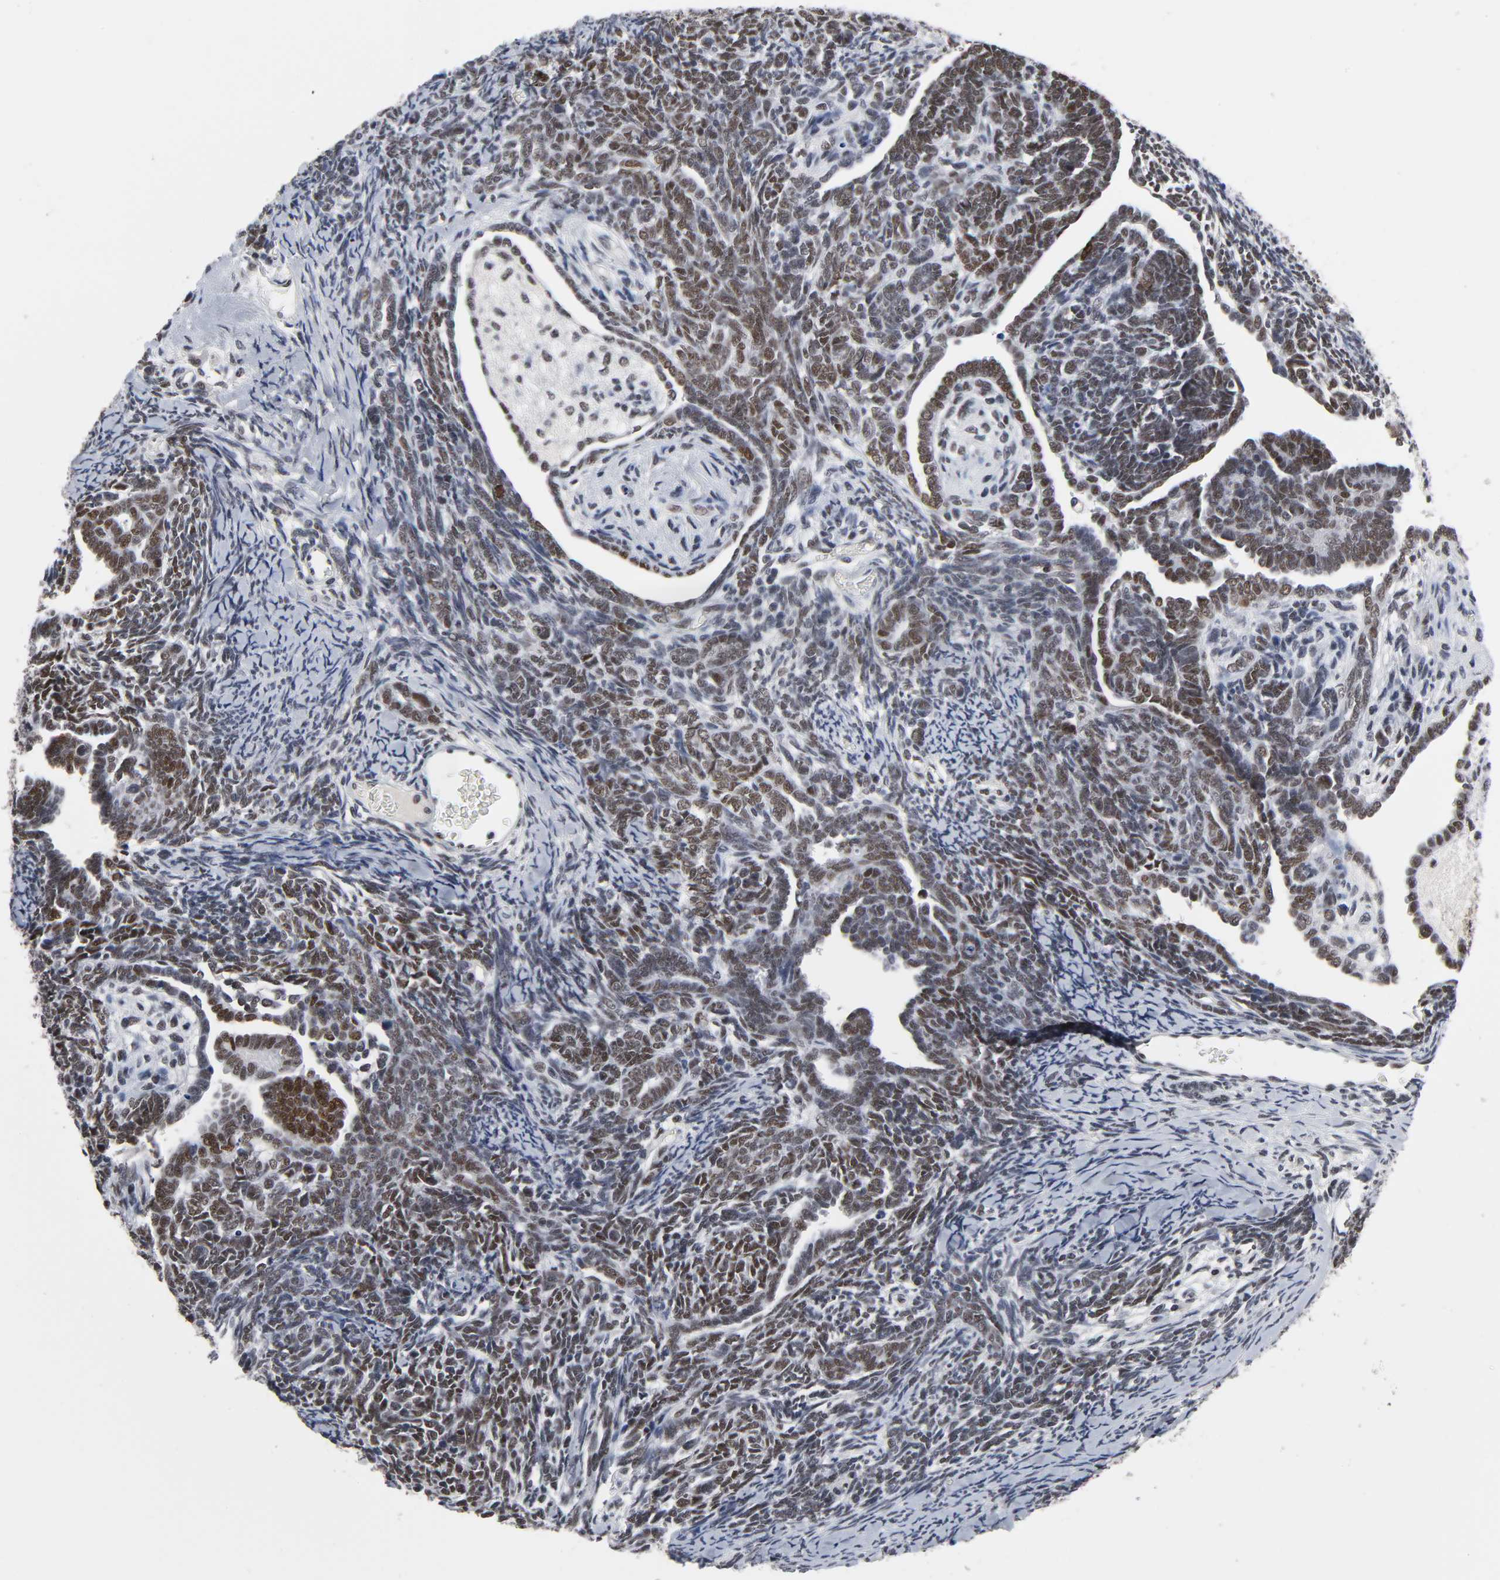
{"staining": {"intensity": "moderate", "quantity": ">75%", "location": "nuclear"}, "tissue": "endometrial cancer", "cell_type": "Tumor cells", "image_type": "cancer", "snomed": [{"axis": "morphology", "description": "Neoplasm, malignant, NOS"}, {"axis": "topography", "description": "Endometrium"}], "caption": "Immunohistochemical staining of human endometrial cancer (malignant neoplasm) demonstrates medium levels of moderate nuclear staining in approximately >75% of tumor cells.", "gene": "TRIM33", "patient": {"sex": "female", "age": 74}}